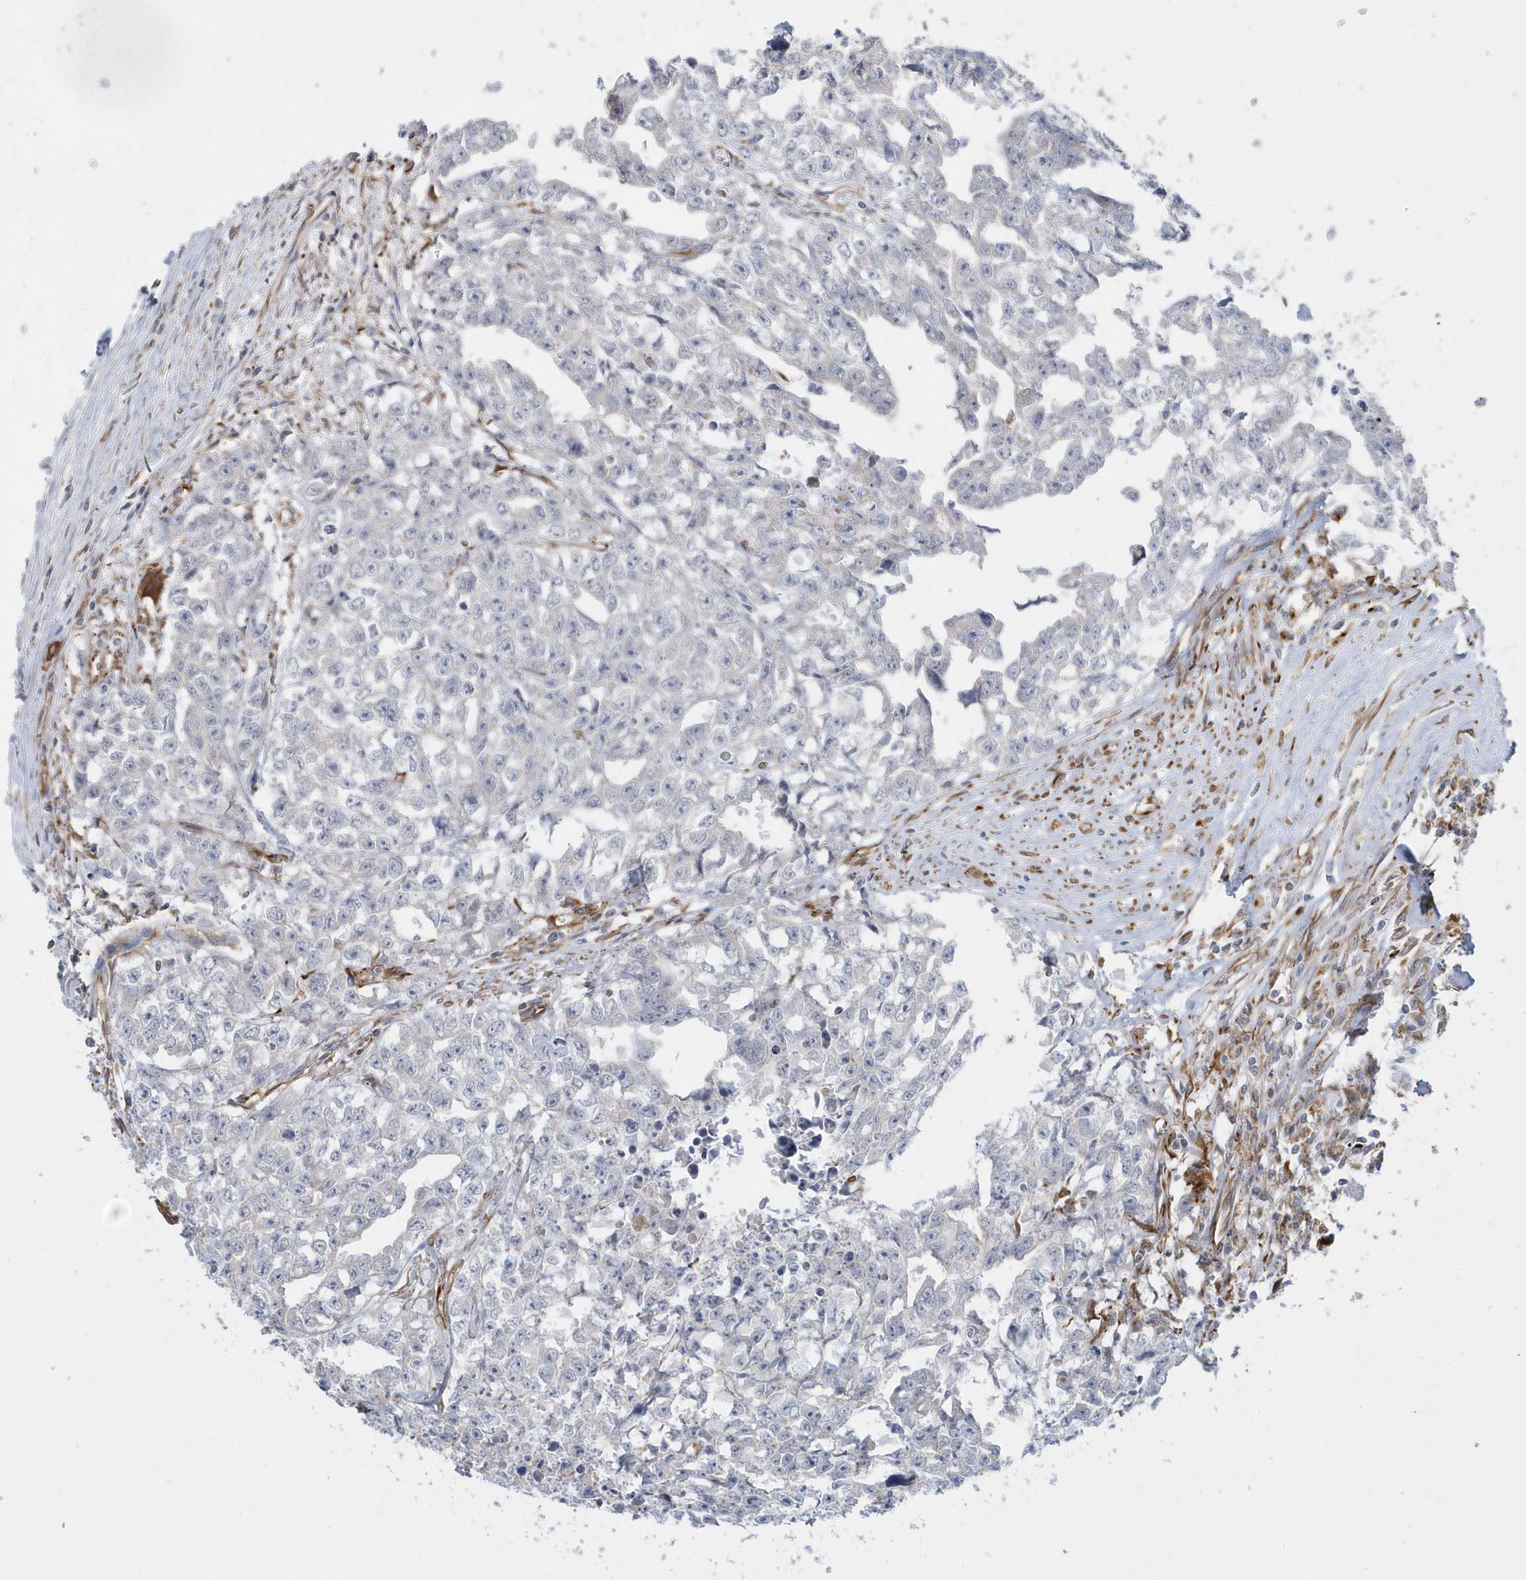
{"staining": {"intensity": "negative", "quantity": "none", "location": "none"}, "tissue": "testis cancer", "cell_type": "Tumor cells", "image_type": "cancer", "snomed": [{"axis": "morphology", "description": "Seminoma, NOS"}, {"axis": "morphology", "description": "Carcinoma, Embryonal, NOS"}, {"axis": "topography", "description": "Testis"}], "caption": "Tumor cells are negative for protein expression in human testis embryonal carcinoma.", "gene": "RAB17", "patient": {"sex": "male", "age": 43}}